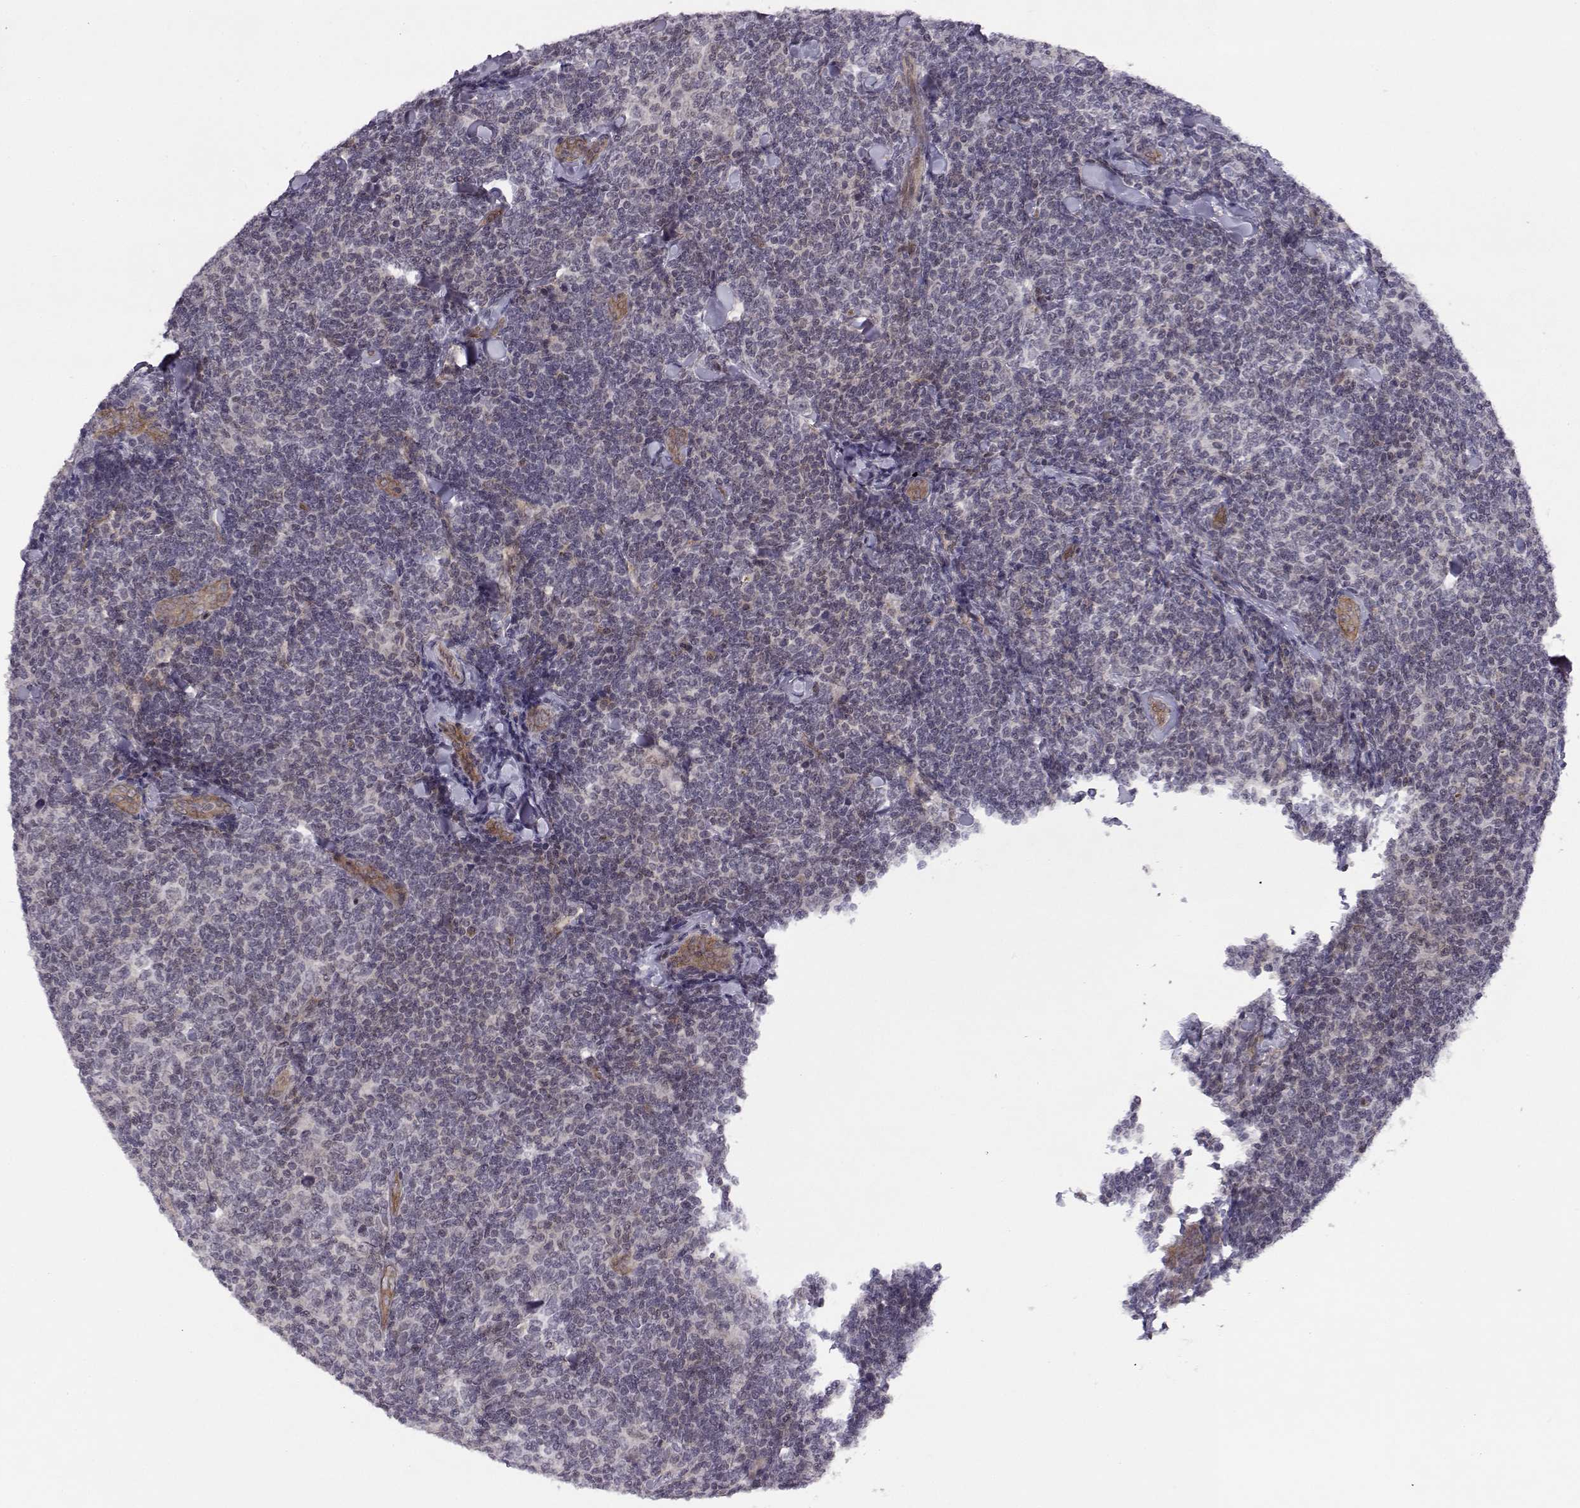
{"staining": {"intensity": "negative", "quantity": "none", "location": "none"}, "tissue": "lymphoma", "cell_type": "Tumor cells", "image_type": "cancer", "snomed": [{"axis": "morphology", "description": "Malignant lymphoma, non-Hodgkin's type, Low grade"}, {"axis": "topography", "description": "Lymph node"}], "caption": "Lymphoma was stained to show a protein in brown. There is no significant positivity in tumor cells.", "gene": "KIF13B", "patient": {"sex": "female", "age": 56}}